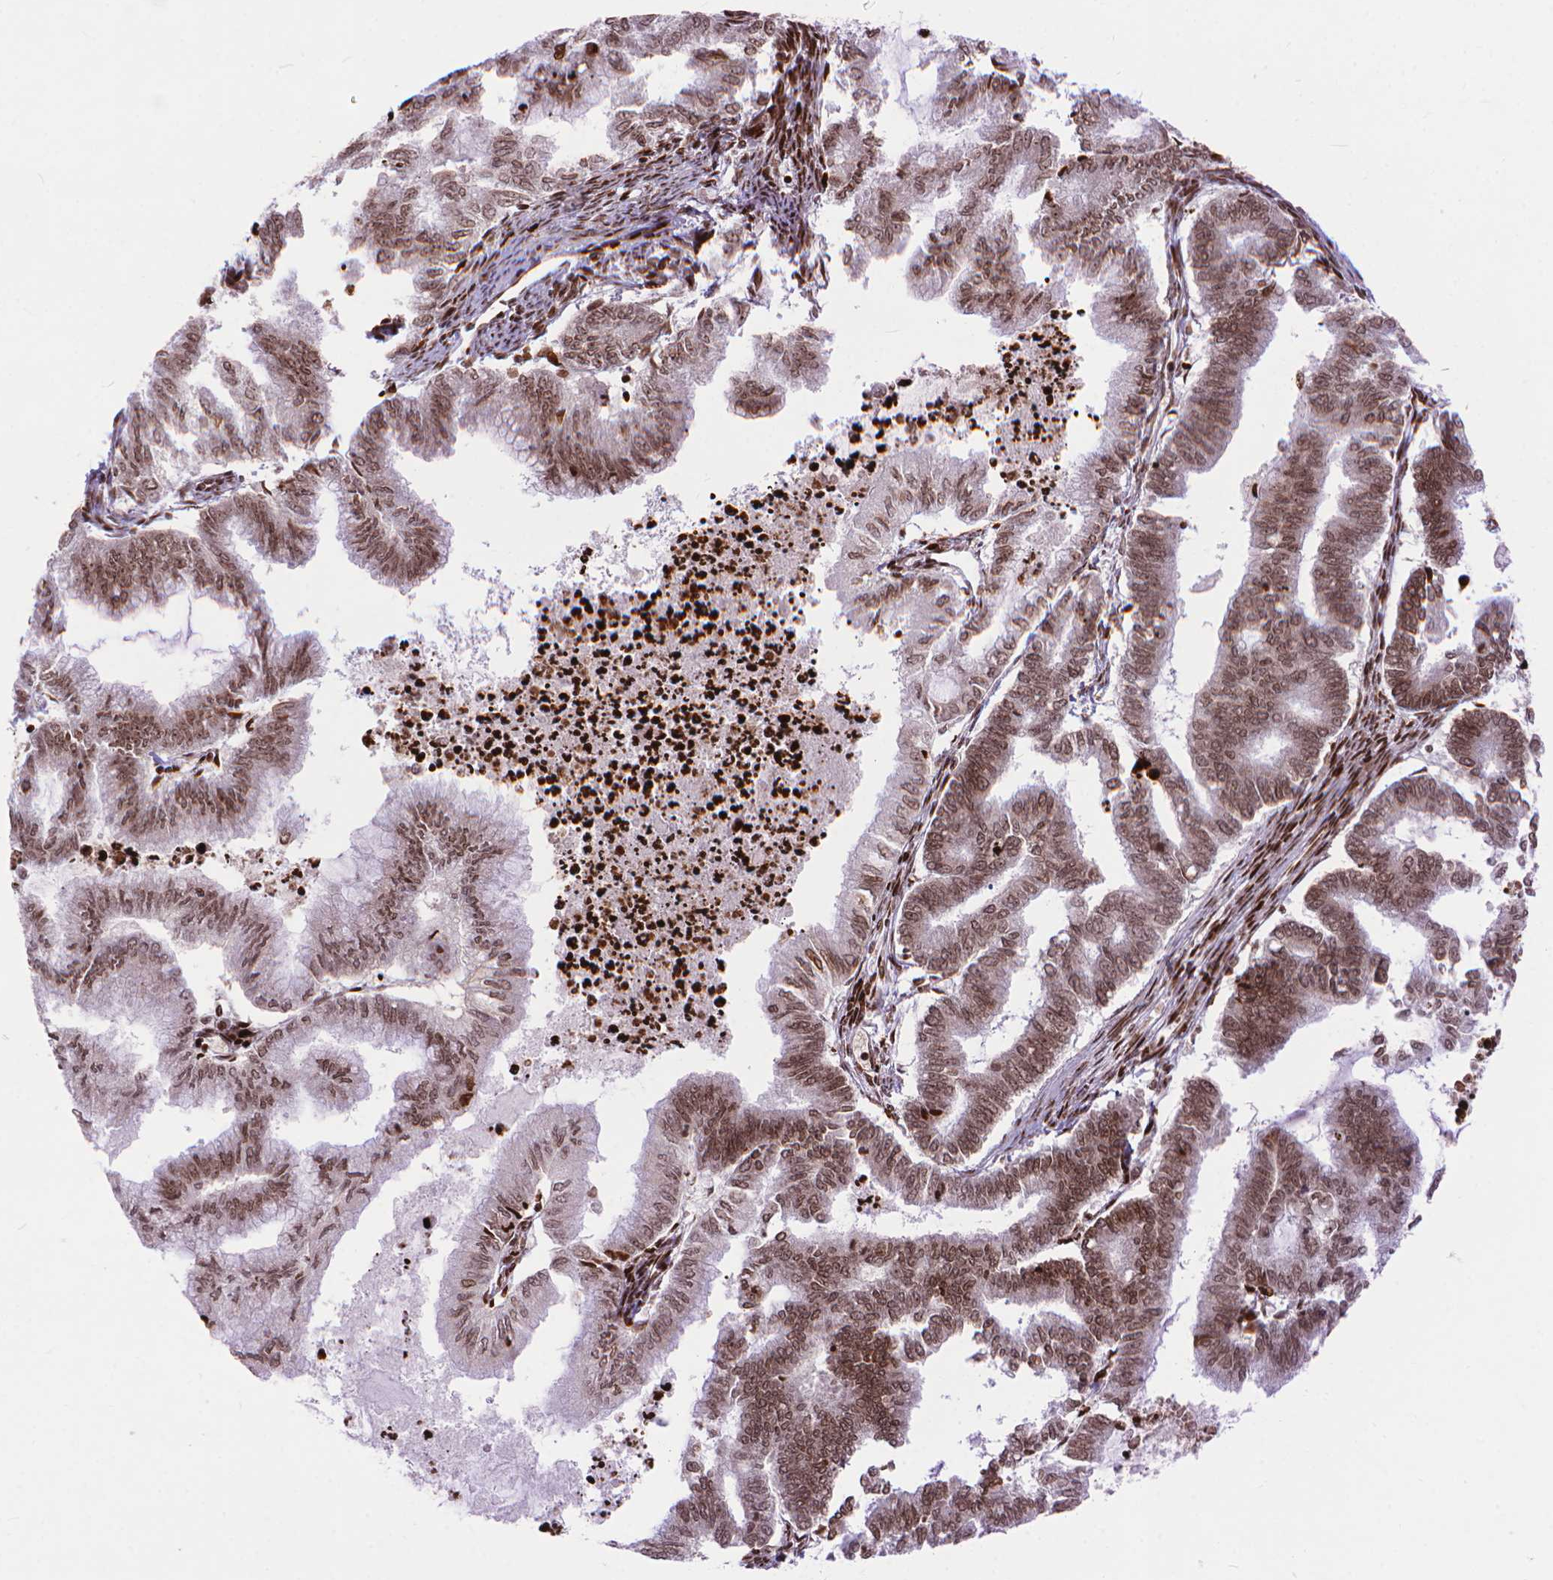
{"staining": {"intensity": "moderate", "quantity": ">75%", "location": "nuclear"}, "tissue": "endometrial cancer", "cell_type": "Tumor cells", "image_type": "cancer", "snomed": [{"axis": "morphology", "description": "Adenocarcinoma, NOS"}, {"axis": "topography", "description": "Endometrium"}], "caption": "Endometrial cancer tissue displays moderate nuclear expression in approximately >75% of tumor cells, visualized by immunohistochemistry.", "gene": "AMER1", "patient": {"sex": "female", "age": 79}}